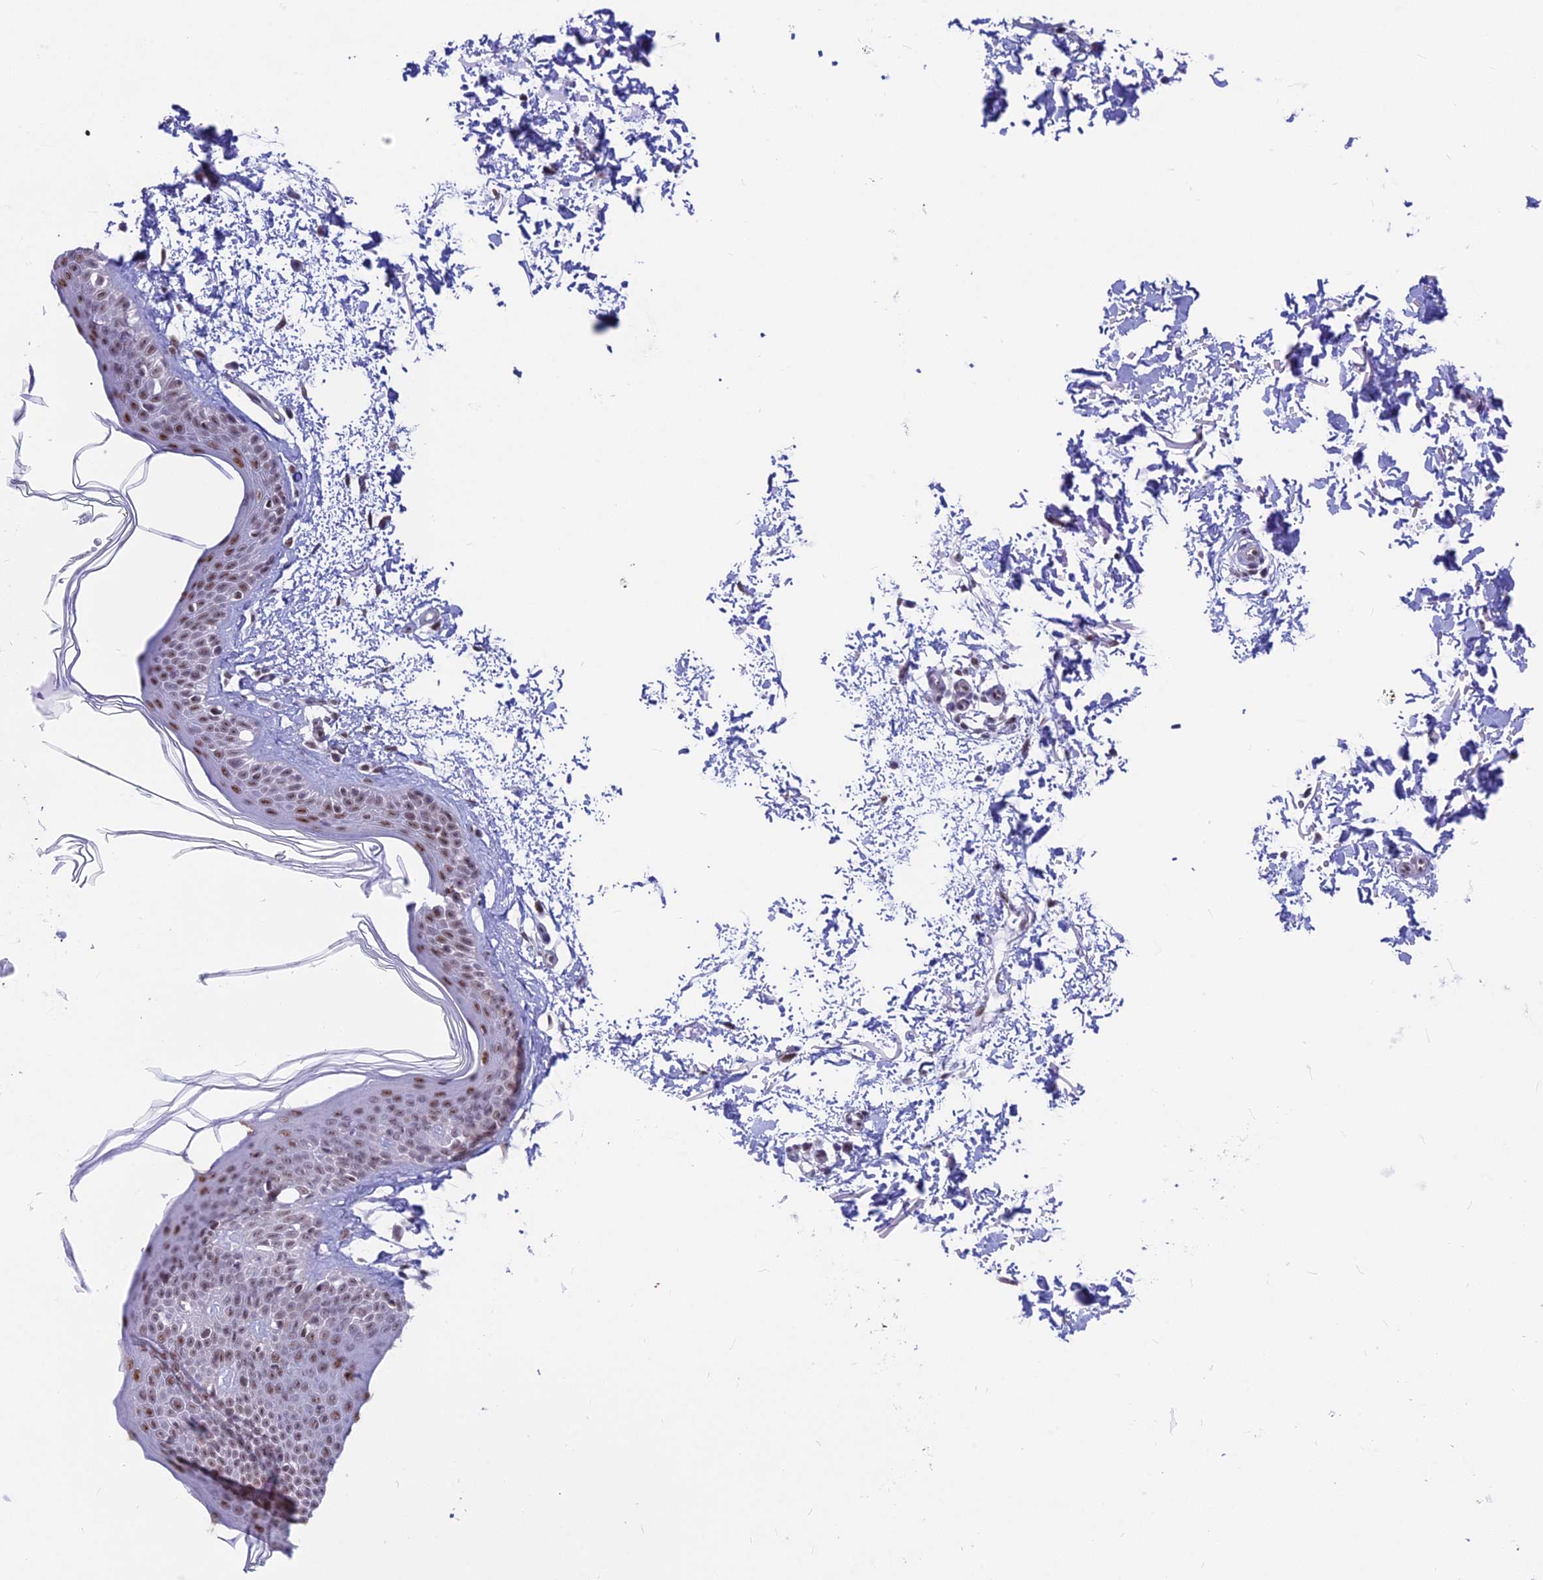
{"staining": {"intensity": "weak", "quantity": ">75%", "location": "nuclear"}, "tissue": "skin", "cell_type": "Fibroblasts", "image_type": "normal", "snomed": [{"axis": "morphology", "description": "Normal tissue, NOS"}, {"axis": "topography", "description": "Skin"}], "caption": "Brown immunohistochemical staining in normal human skin demonstrates weak nuclear expression in approximately >75% of fibroblasts.", "gene": "SRSF5", "patient": {"sex": "male", "age": 66}}